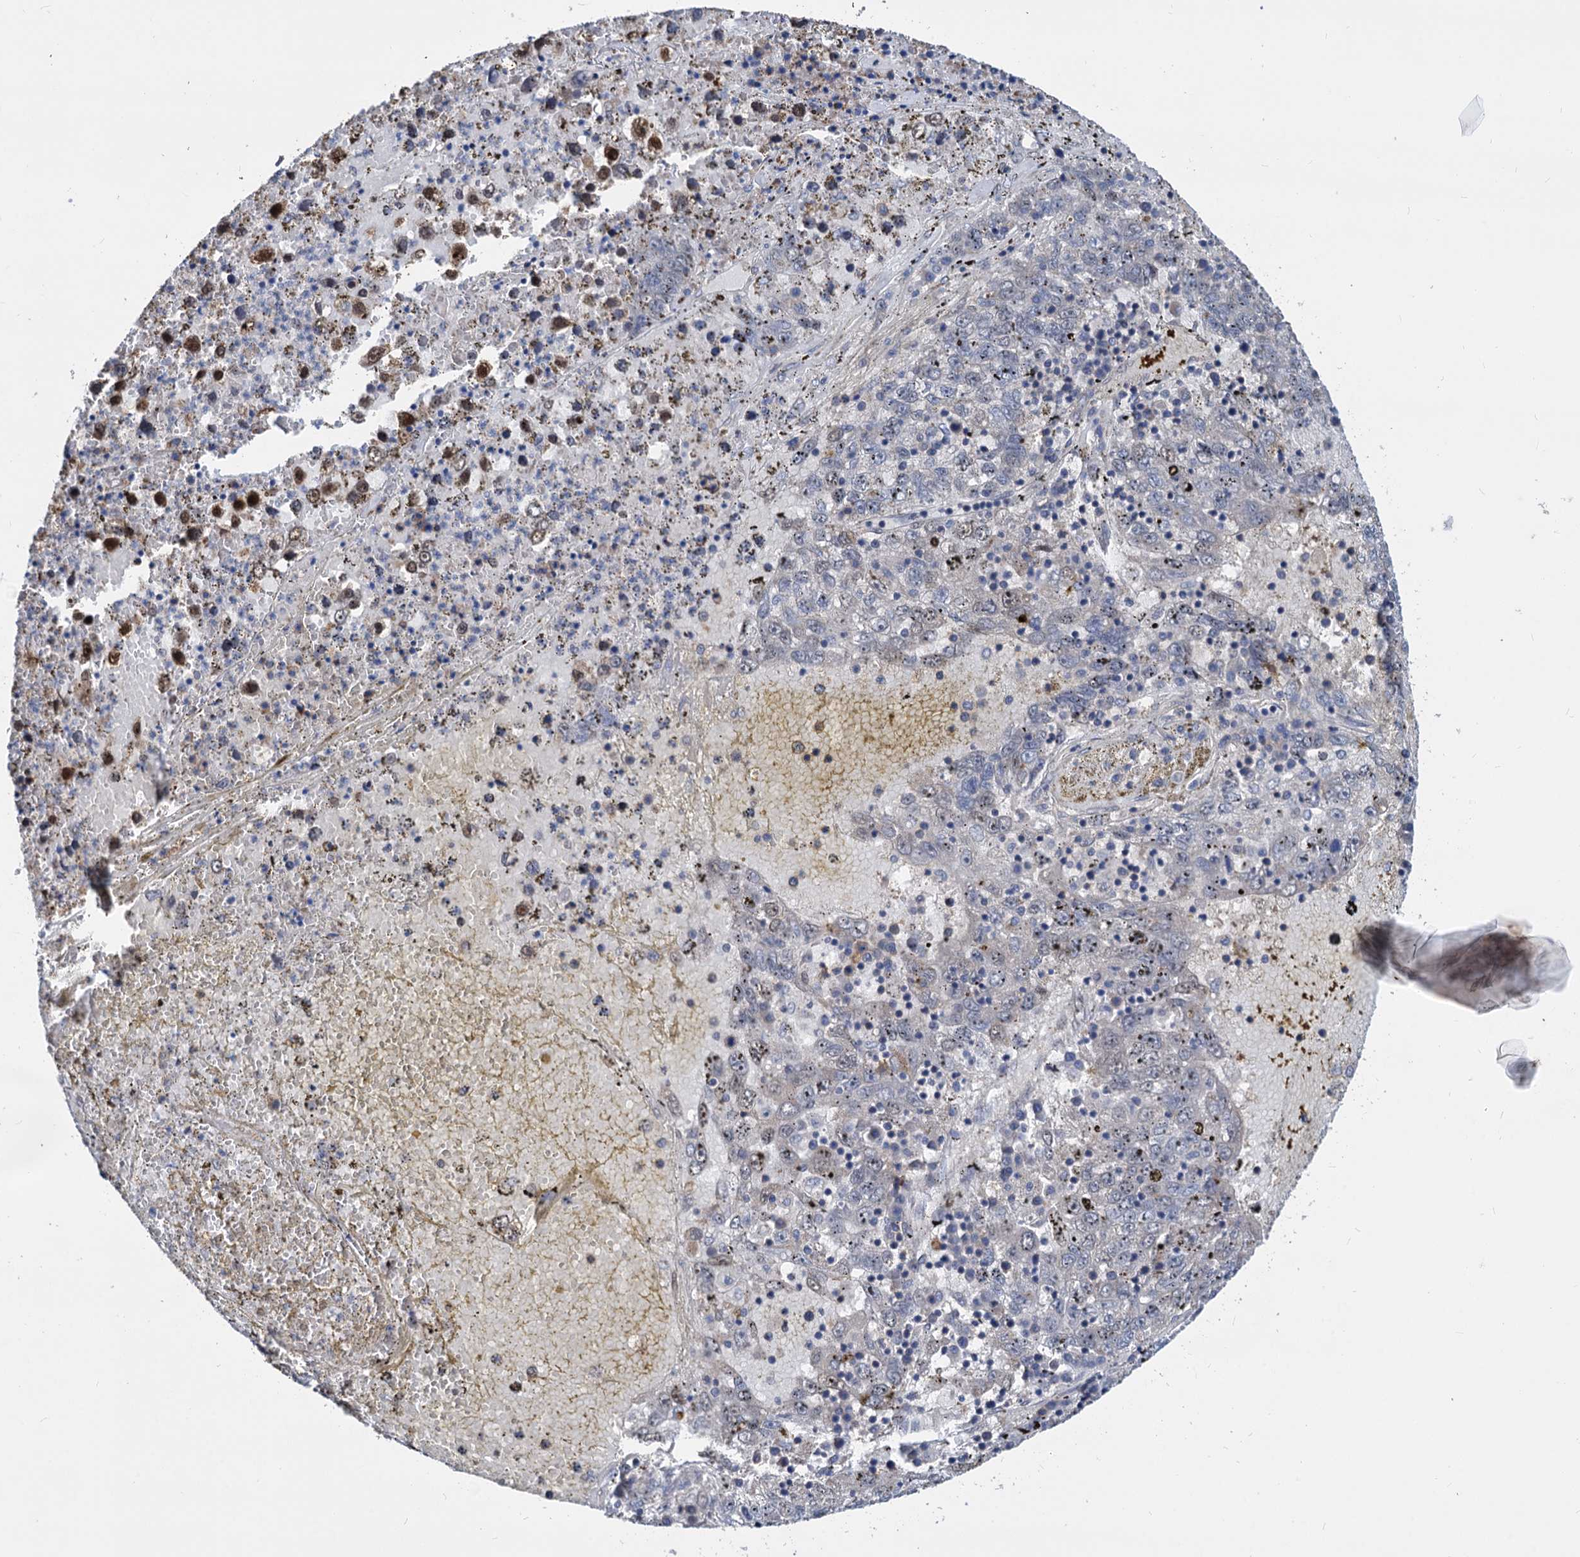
{"staining": {"intensity": "moderate", "quantity": "25%-75%", "location": "nuclear"}, "tissue": "liver cancer", "cell_type": "Tumor cells", "image_type": "cancer", "snomed": [{"axis": "morphology", "description": "Carcinoma, Hepatocellular, NOS"}, {"axis": "topography", "description": "Liver"}], "caption": "Hepatocellular carcinoma (liver) stained with a protein marker exhibits moderate staining in tumor cells.", "gene": "PSMD4", "patient": {"sex": "male", "age": 49}}